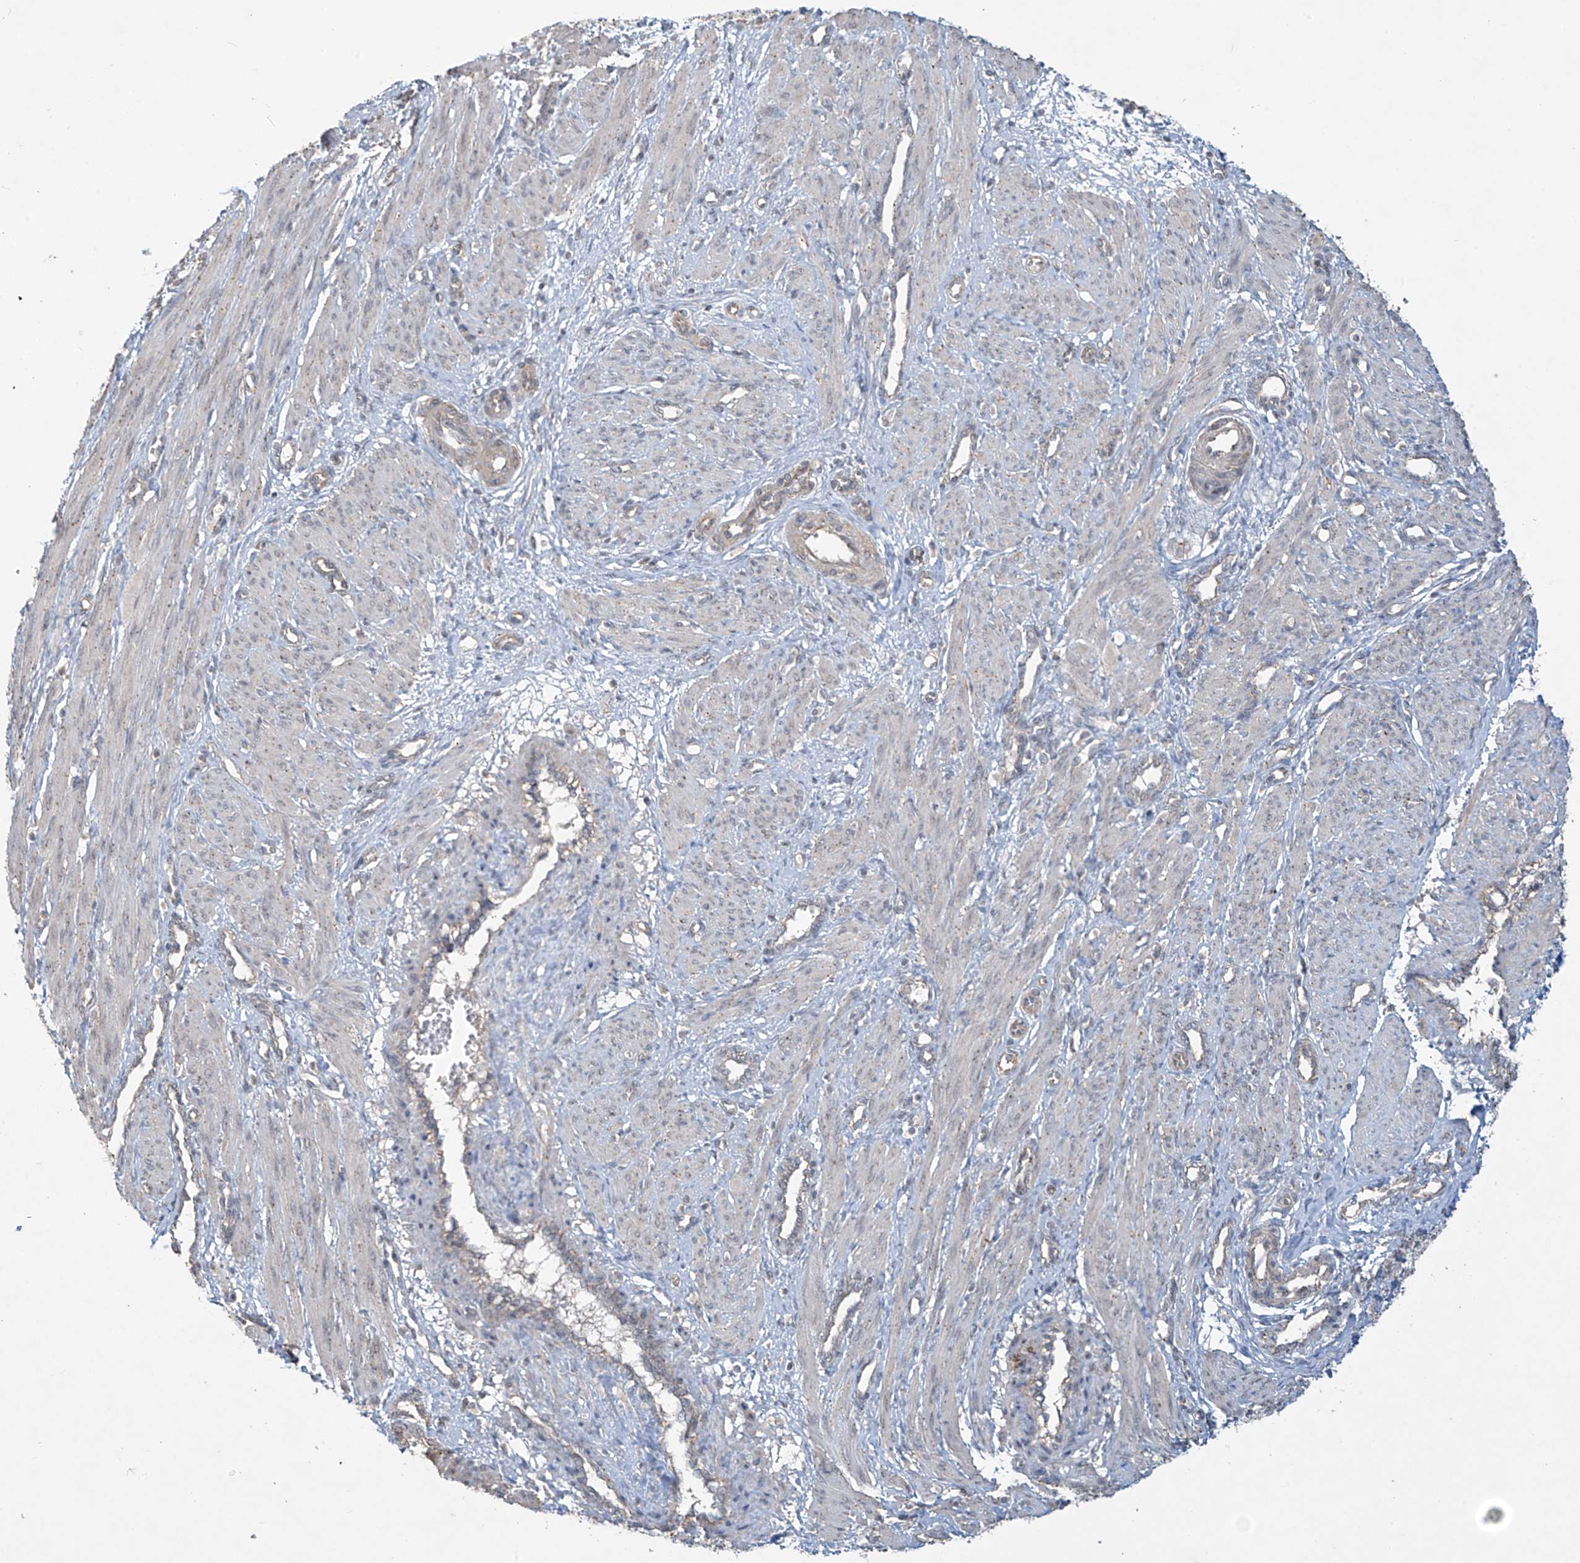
{"staining": {"intensity": "weak", "quantity": "<25%", "location": "cytoplasmic/membranous"}, "tissue": "smooth muscle", "cell_type": "Smooth muscle cells", "image_type": "normal", "snomed": [{"axis": "morphology", "description": "Normal tissue, NOS"}, {"axis": "topography", "description": "Endometrium"}], "caption": "Protein analysis of benign smooth muscle demonstrates no significant expression in smooth muscle cells.", "gene": "DGKQ", "patient": {"sex": "female", "age": 33}}